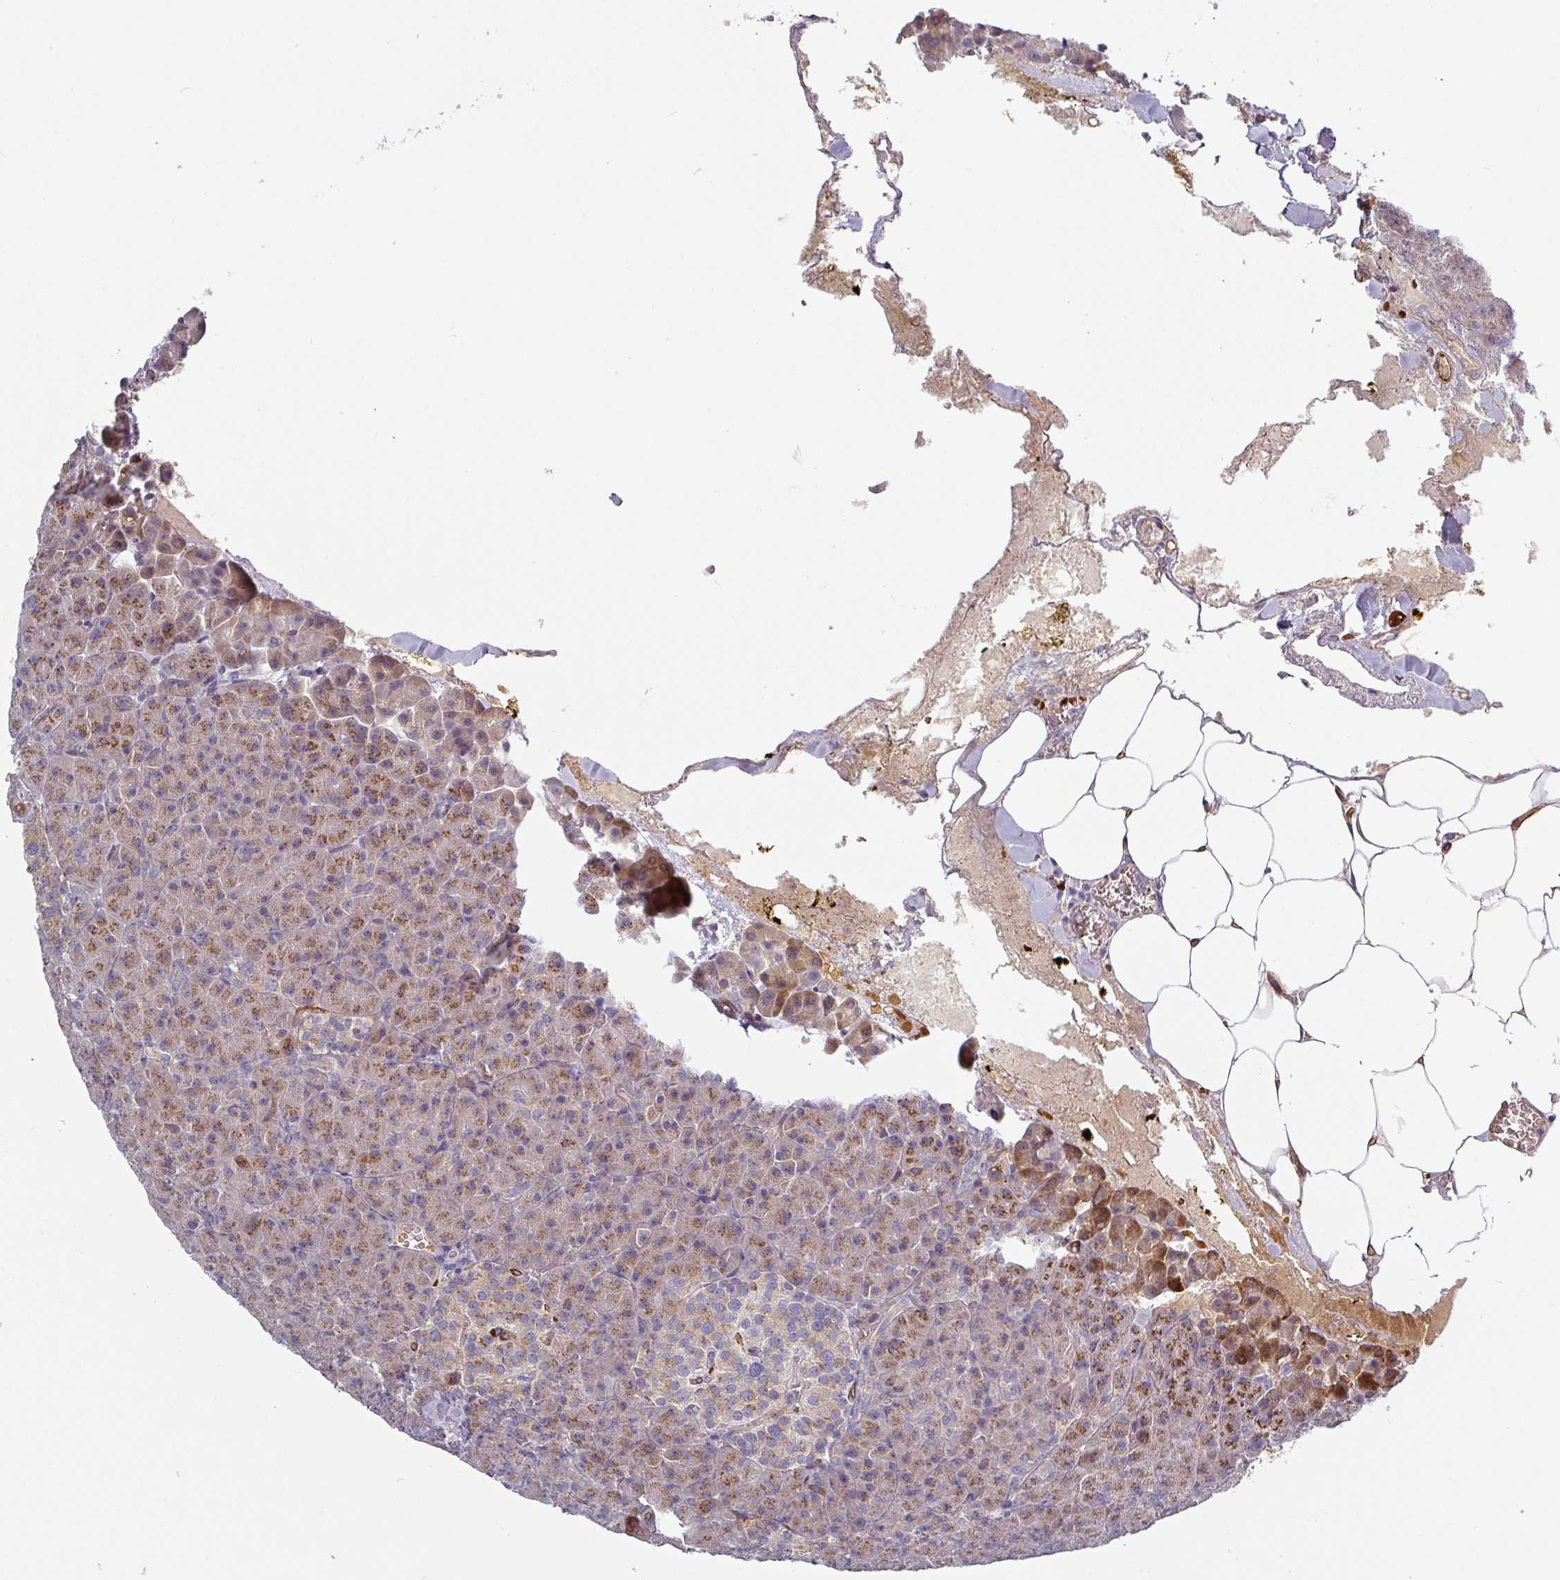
{"staining": {"intensity": "moderate", "quantity": "<25%", "location": "cytoplasmic/membranous"}, "tissue": "pancreas", "cell_type": "Exocrine glandular cells", "image_type": "normal", "snomed": [{"axis": "morphology", "description": "Normal tissue, NOS"}, {"axis": "topography", "description": "Pancreas"}], "caption": "Immunohistochemical staining of unremarkable human pancreas demonstrates <25% levels of moderate cytoplasmic/membranous protein staining in approximately <25% of exocrine glandular cells. (DAB (3,3'-diaminobenzidine) IHC with brightfield microscopy, high magnification).", "gene": "PRODH2", "patient": {"sex": "female", "age": 74}}